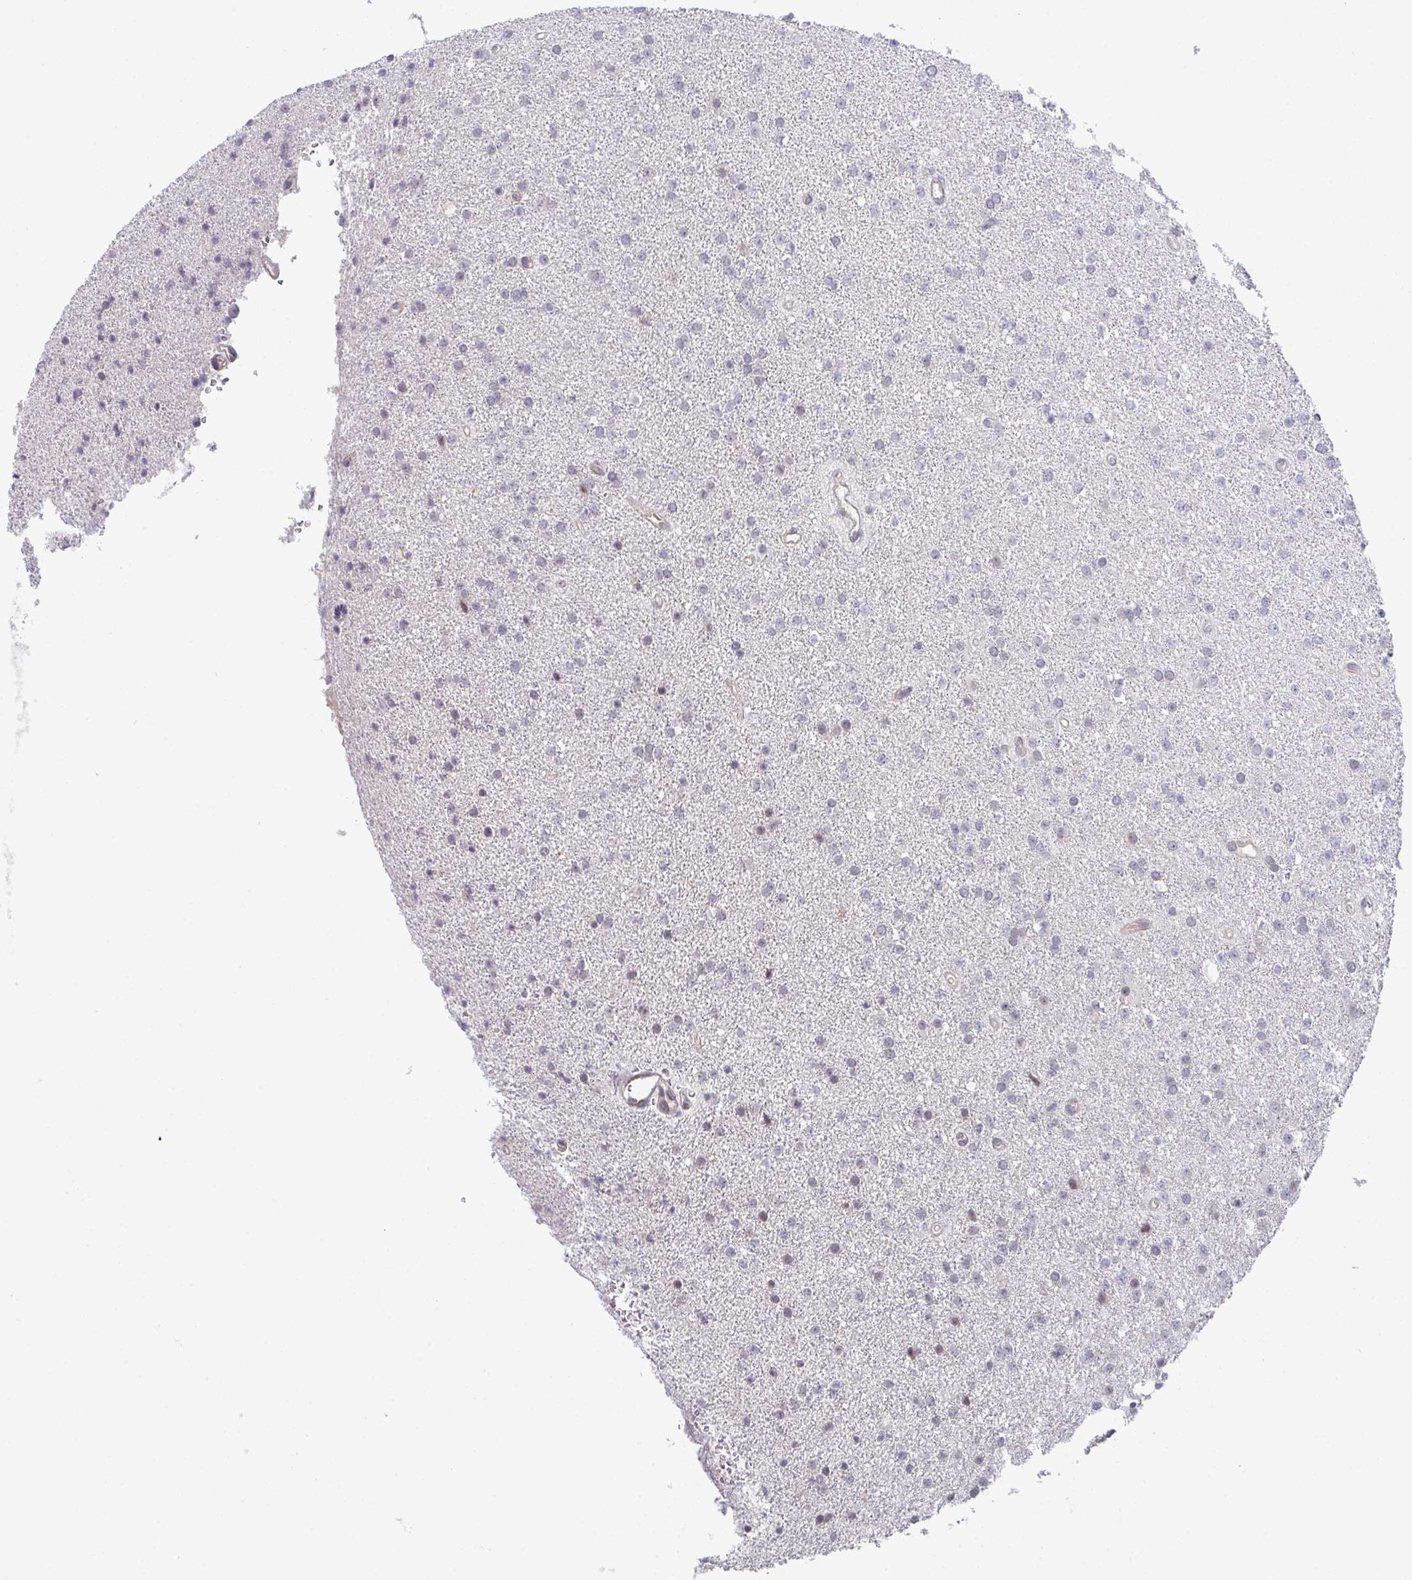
{"staining": {"intensity": "negative", "quantity": "none", "location": "none"}, "tissue": "glioma", "cell_type": "Tumor cells", "image_type": "cancer", "snomed": [{"axis": "morphology", "description": "Glioma, malignant, Low grade"}, {"axis": "topography", "description": "Brain"}], "caption": "Immunohistochemical staining of malignant glioma (low-grade) displays no significant positivity in tumor cells.", "gene": "ZNF214", "patient": {"sex": "female", "age": 34}}